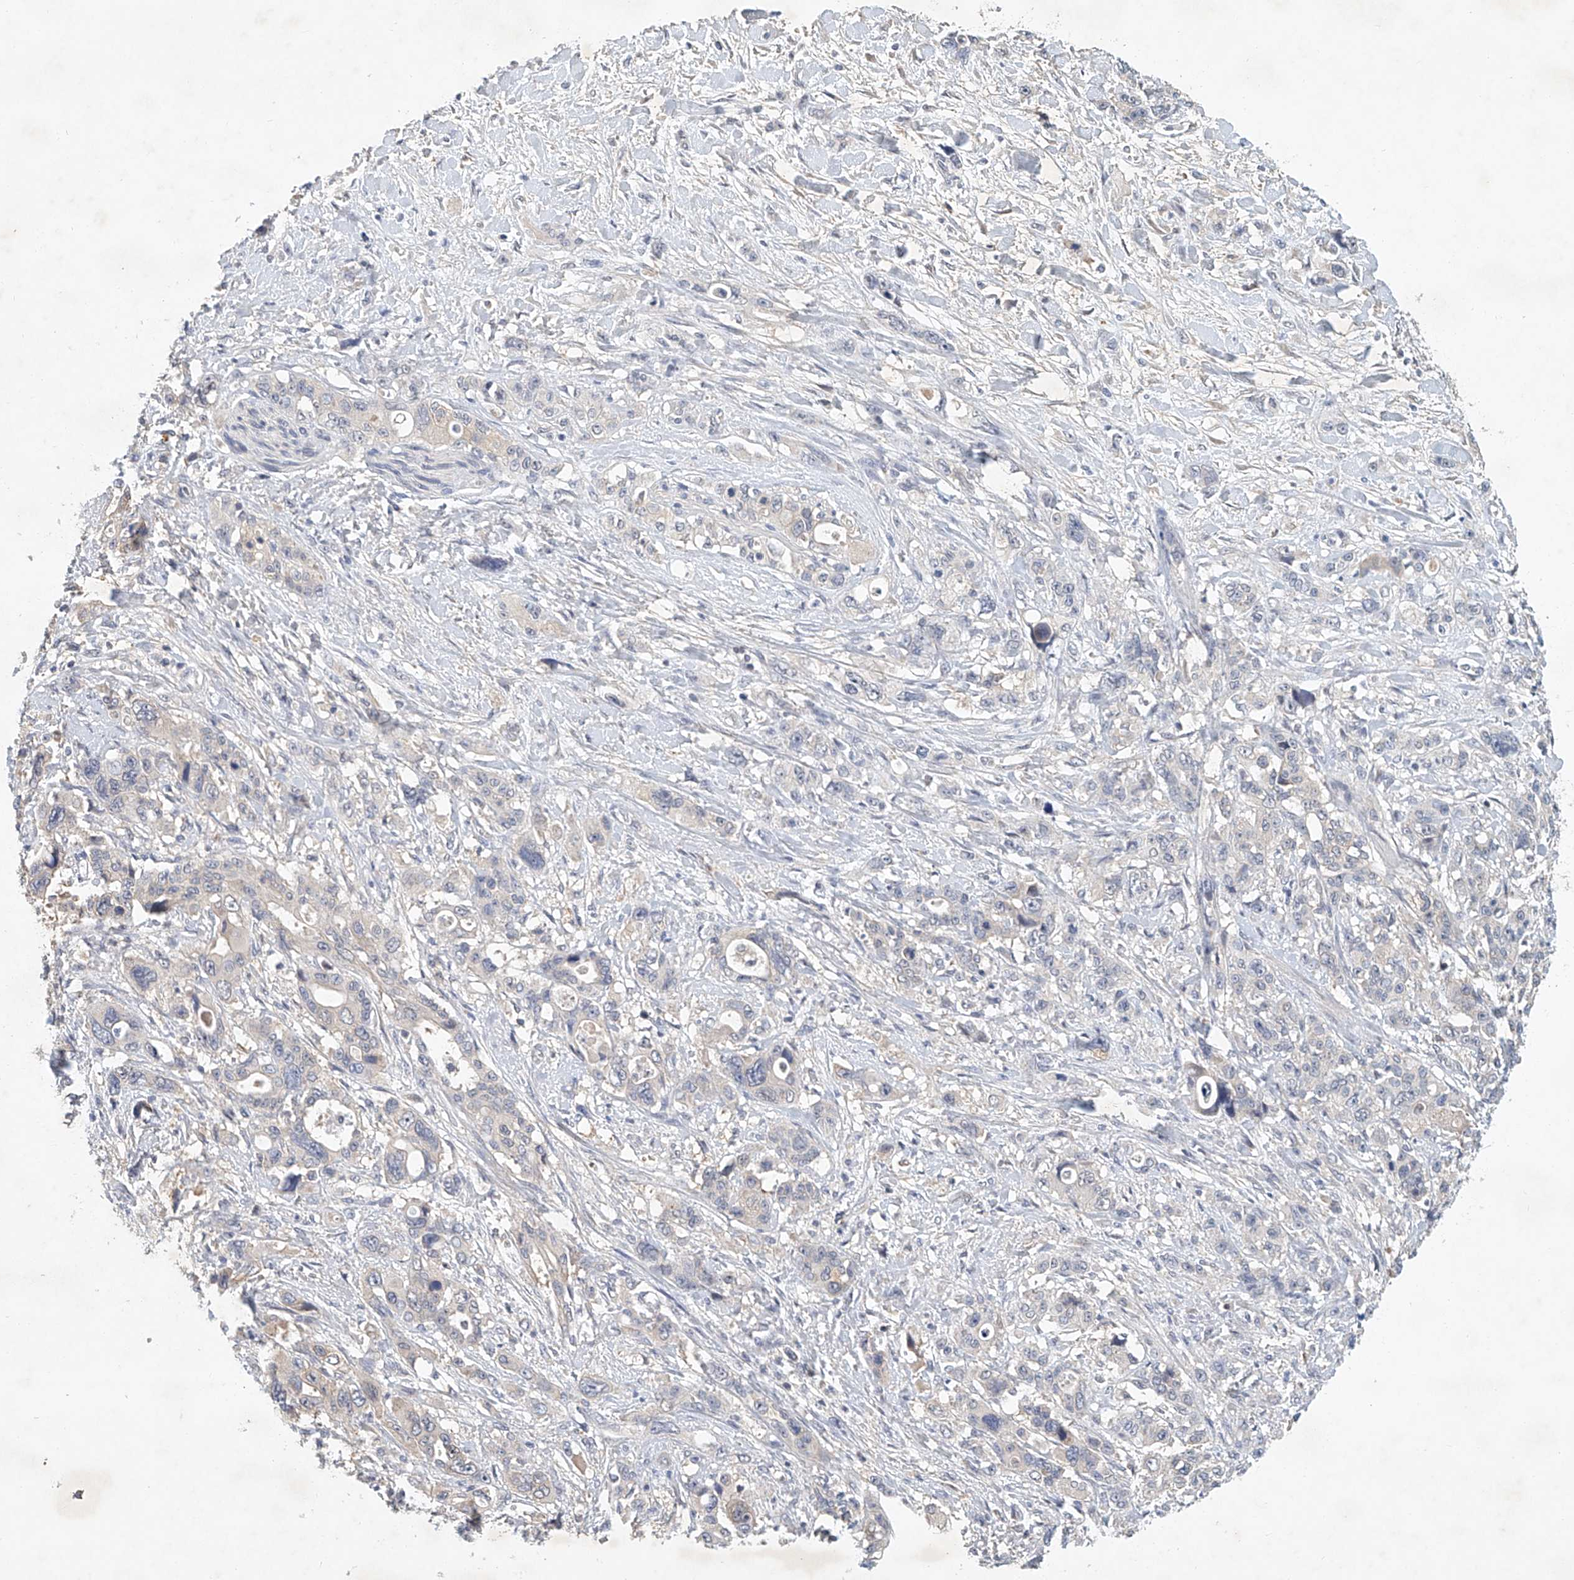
{"staining": {"intensity": "negative", "quantity": "none", "location": "none"}, "tissue": "pancreatic cancer", "cell_type": "Tumor cells", "image_type": "cancer", "snomed": [{"axis": "morphology", "description": "Adenocarcinoma, NOS"}, {"axis": "topography", "description": "Pancreas"}], "caption": "Pancreatic cancer was stained to show a protein in brown. There is no significant expression in tumor cells.", "gene": "CARMIL1", "patient": {"sex": "male", "age": 46}}